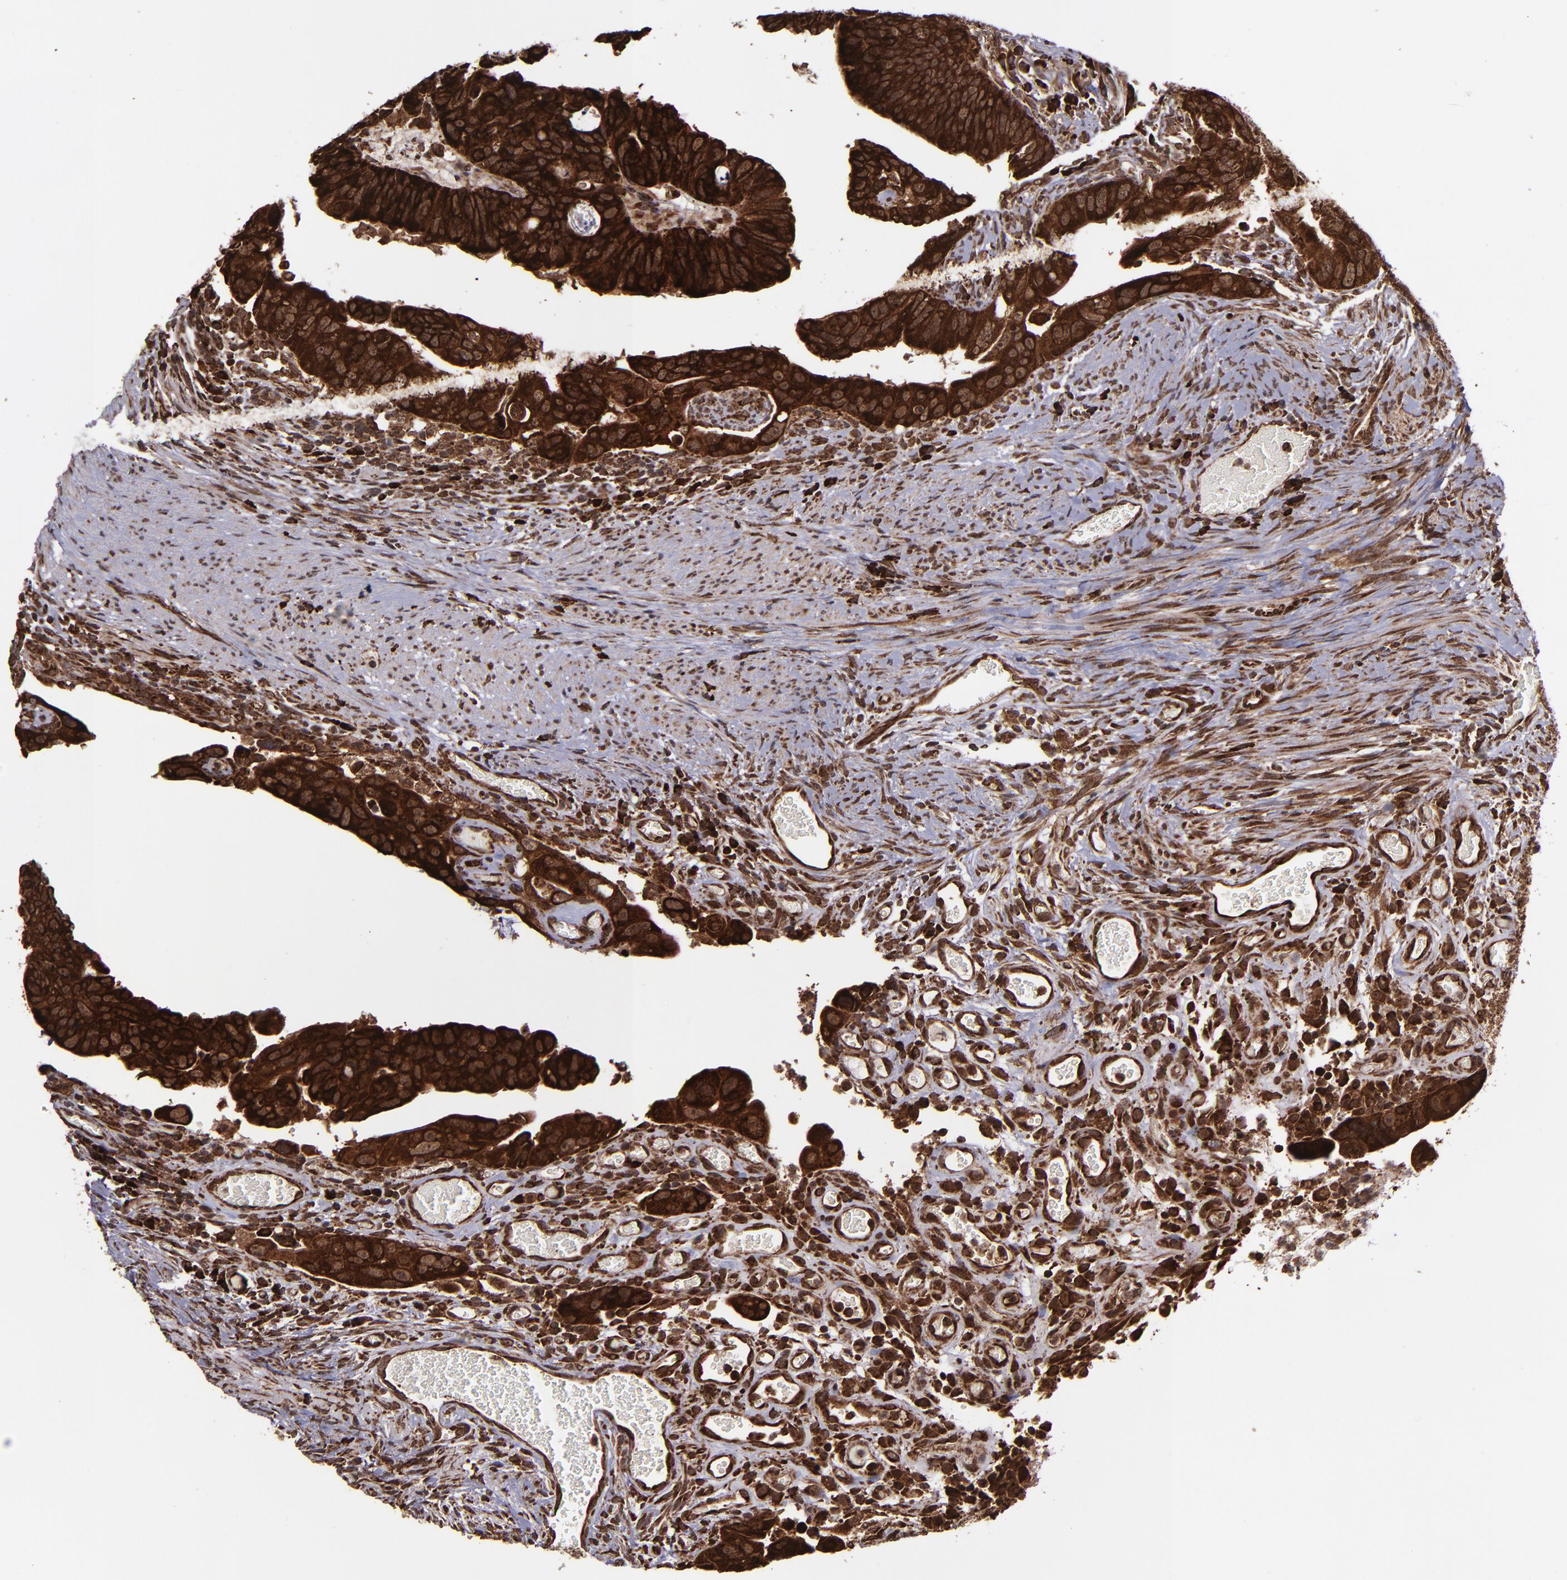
{"staining": {"intensity": "strong", "quantity": ">75%", "location": "cytoplasmic/membranous,nuclear"}, "tissue": "colorectal cancer", "cell_type": "Tumor cells", "image_type": "cancer", "snomed": [{"axis": "morphology", "description": "Adenocarcinoma, NOS"}, {"axis": "topography", "description": "Rectum"}], "caption": "This image displays immunohistochemistry (IHC) staining of human colorectal adenocarcinoma, with high strong cytoplasmic/membranous and nuclear expression in about >75% of tumor cells.", "gene": "EIF4ENIF1", "patient": {"sex": "male", "age": 53}}